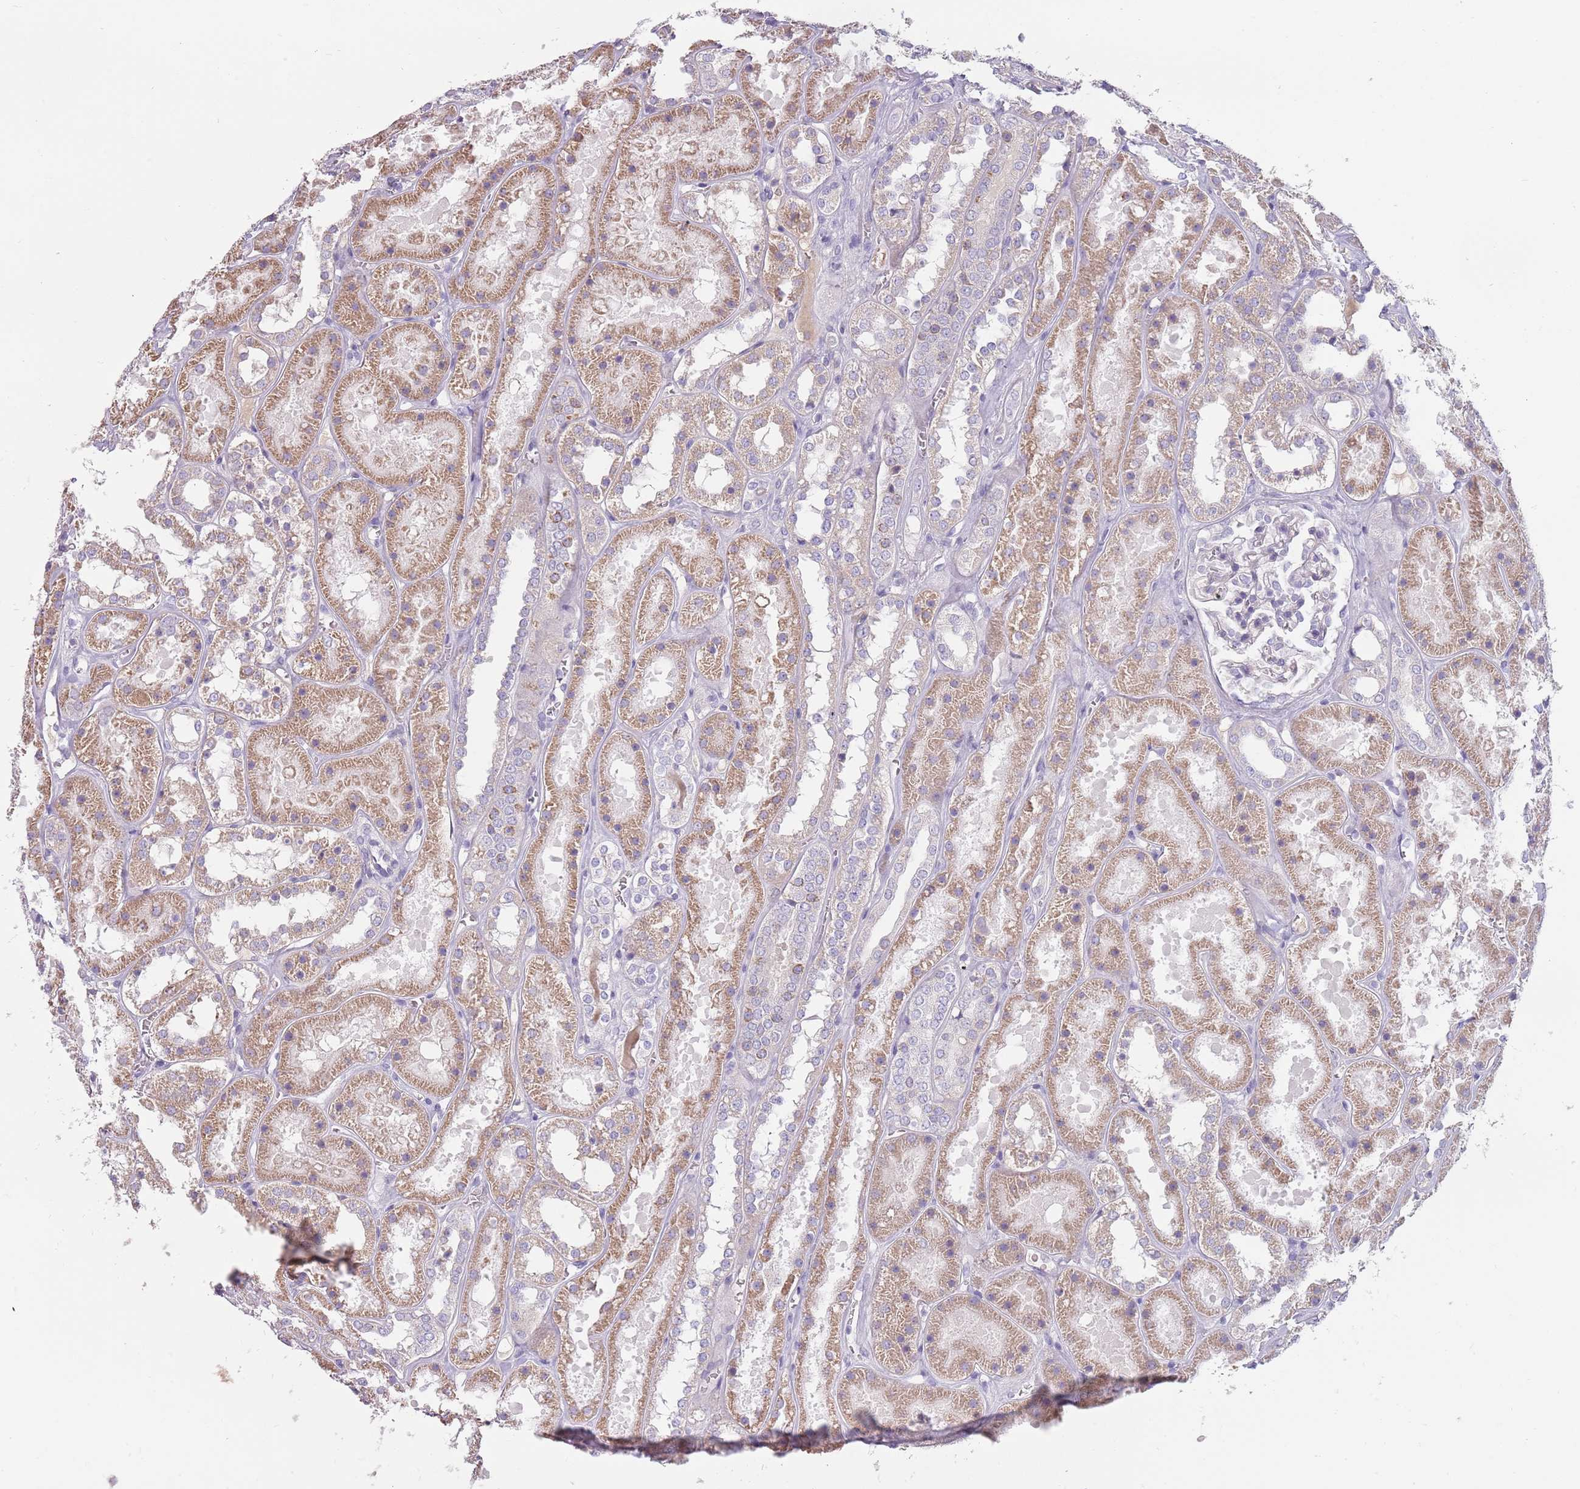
{"staining": {"intensity": "negative", "quantity": "none", "location": "none"}, "tissue": "kidney", "cell_type": "Cells in glomeruli", "image_type": "normal", "snomed": [{"axis": "morphology", "description": "Normal tissue, NOS"}, {"axis": "topography", "description": "Kidney"}], "caption": "This is a image of immunohistochemistry staining of benign kidney, which shows no staining in cells in glomeruli. (DAB (3,3'-diaminobenzidine) immunohistochemistry, high magnification).", "gene": "DDX4", "patient": {"sex": "female", "age": 41}}